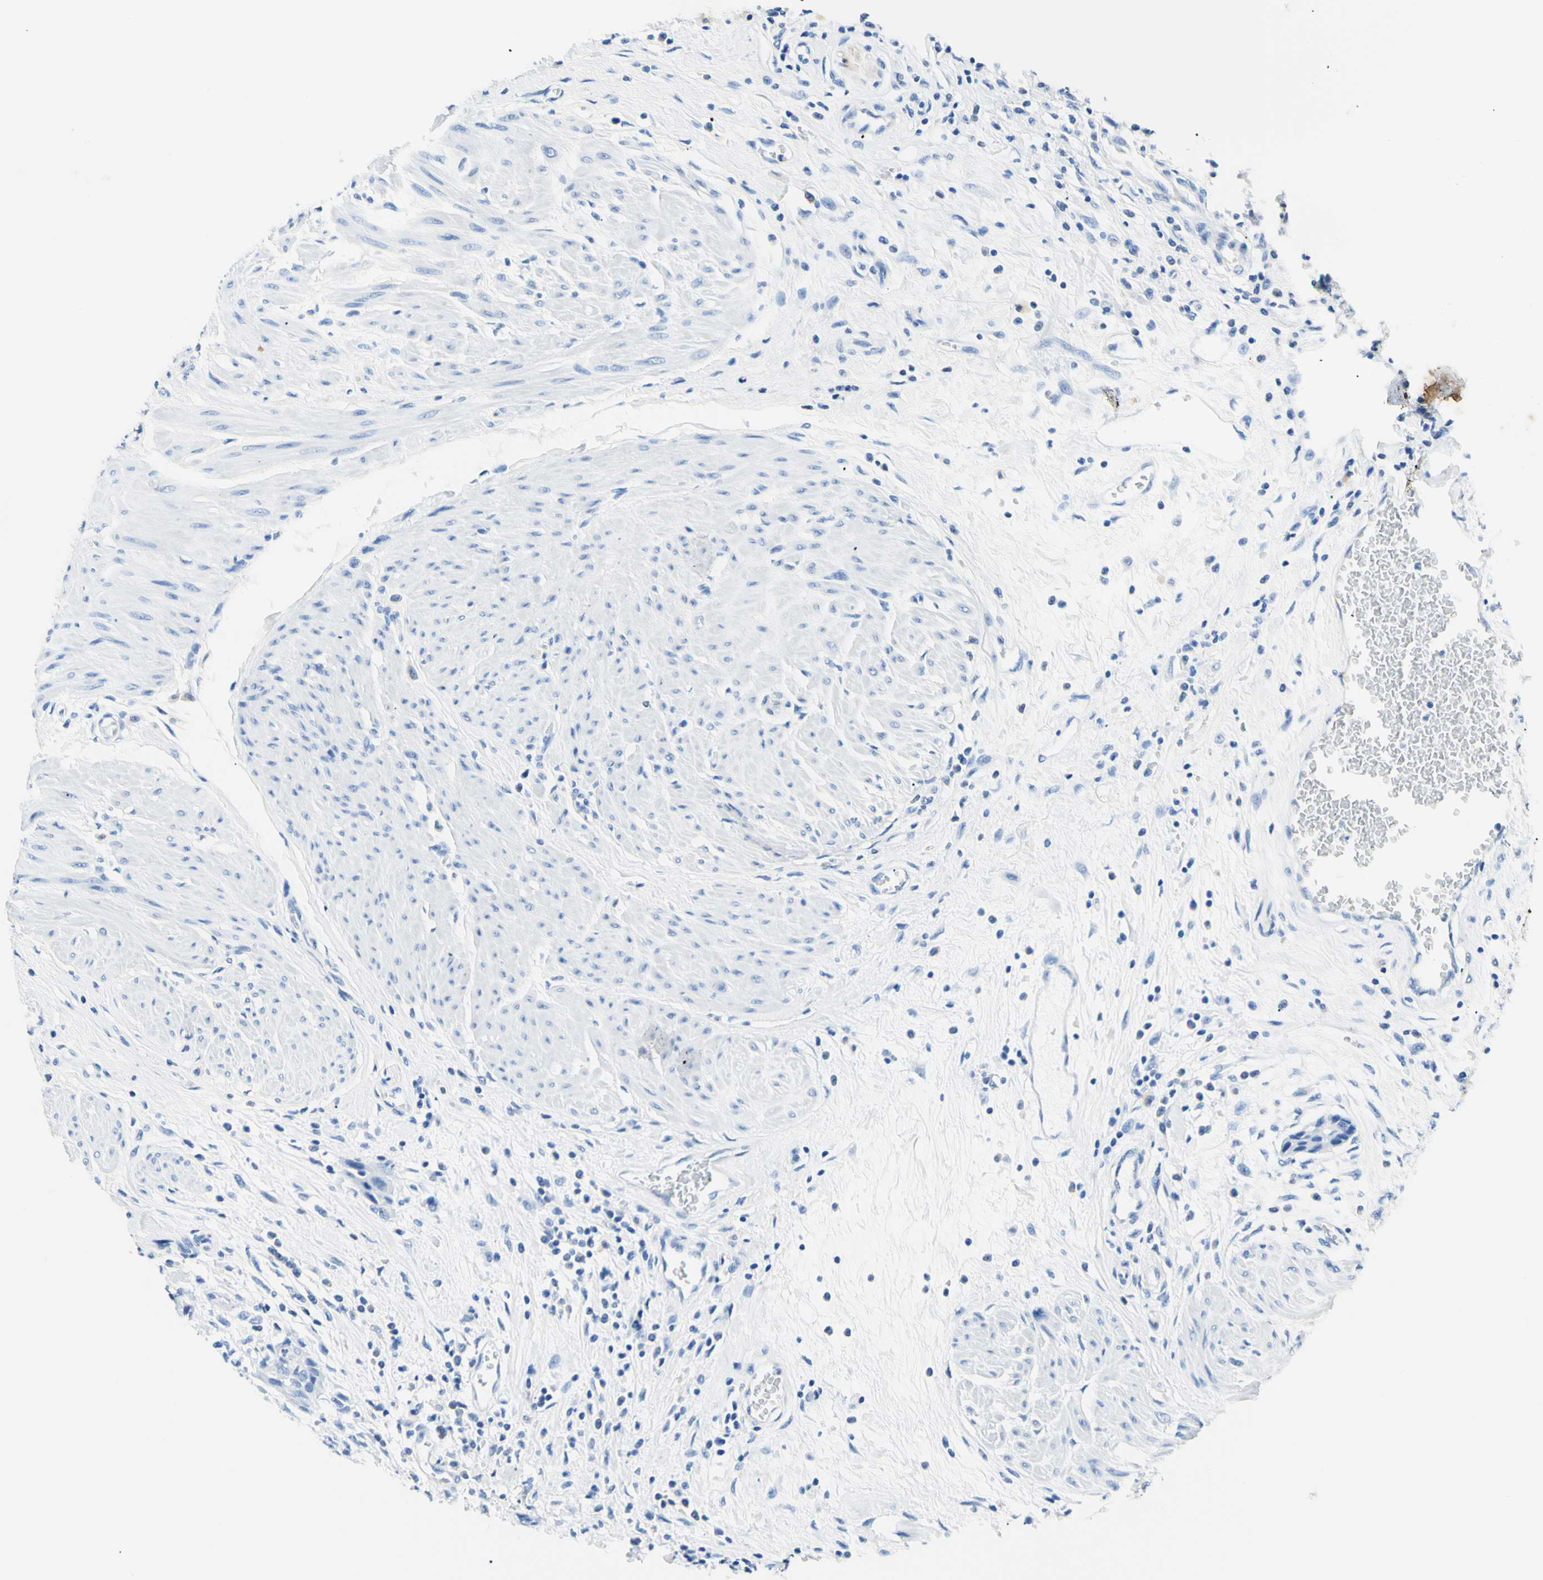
{"staining": {"intensity": "negative", "quantity": "none", "location": "none"}, "tissue": "urothelial cancer", "cell_type": "Tumor cells", "image_type": "cancer", "snomed": [{"axis": "morphology", "description": "Urothelial carcinoma, High grade"}, {"axis": "topography", "description": "Urinary bladder"}], "caption": "Tumor cells are negative for brown protein staining in high-grade urothelial carcinoma.", "gene": "HPCA", "patient": {"sex": "male", "age": 35}}